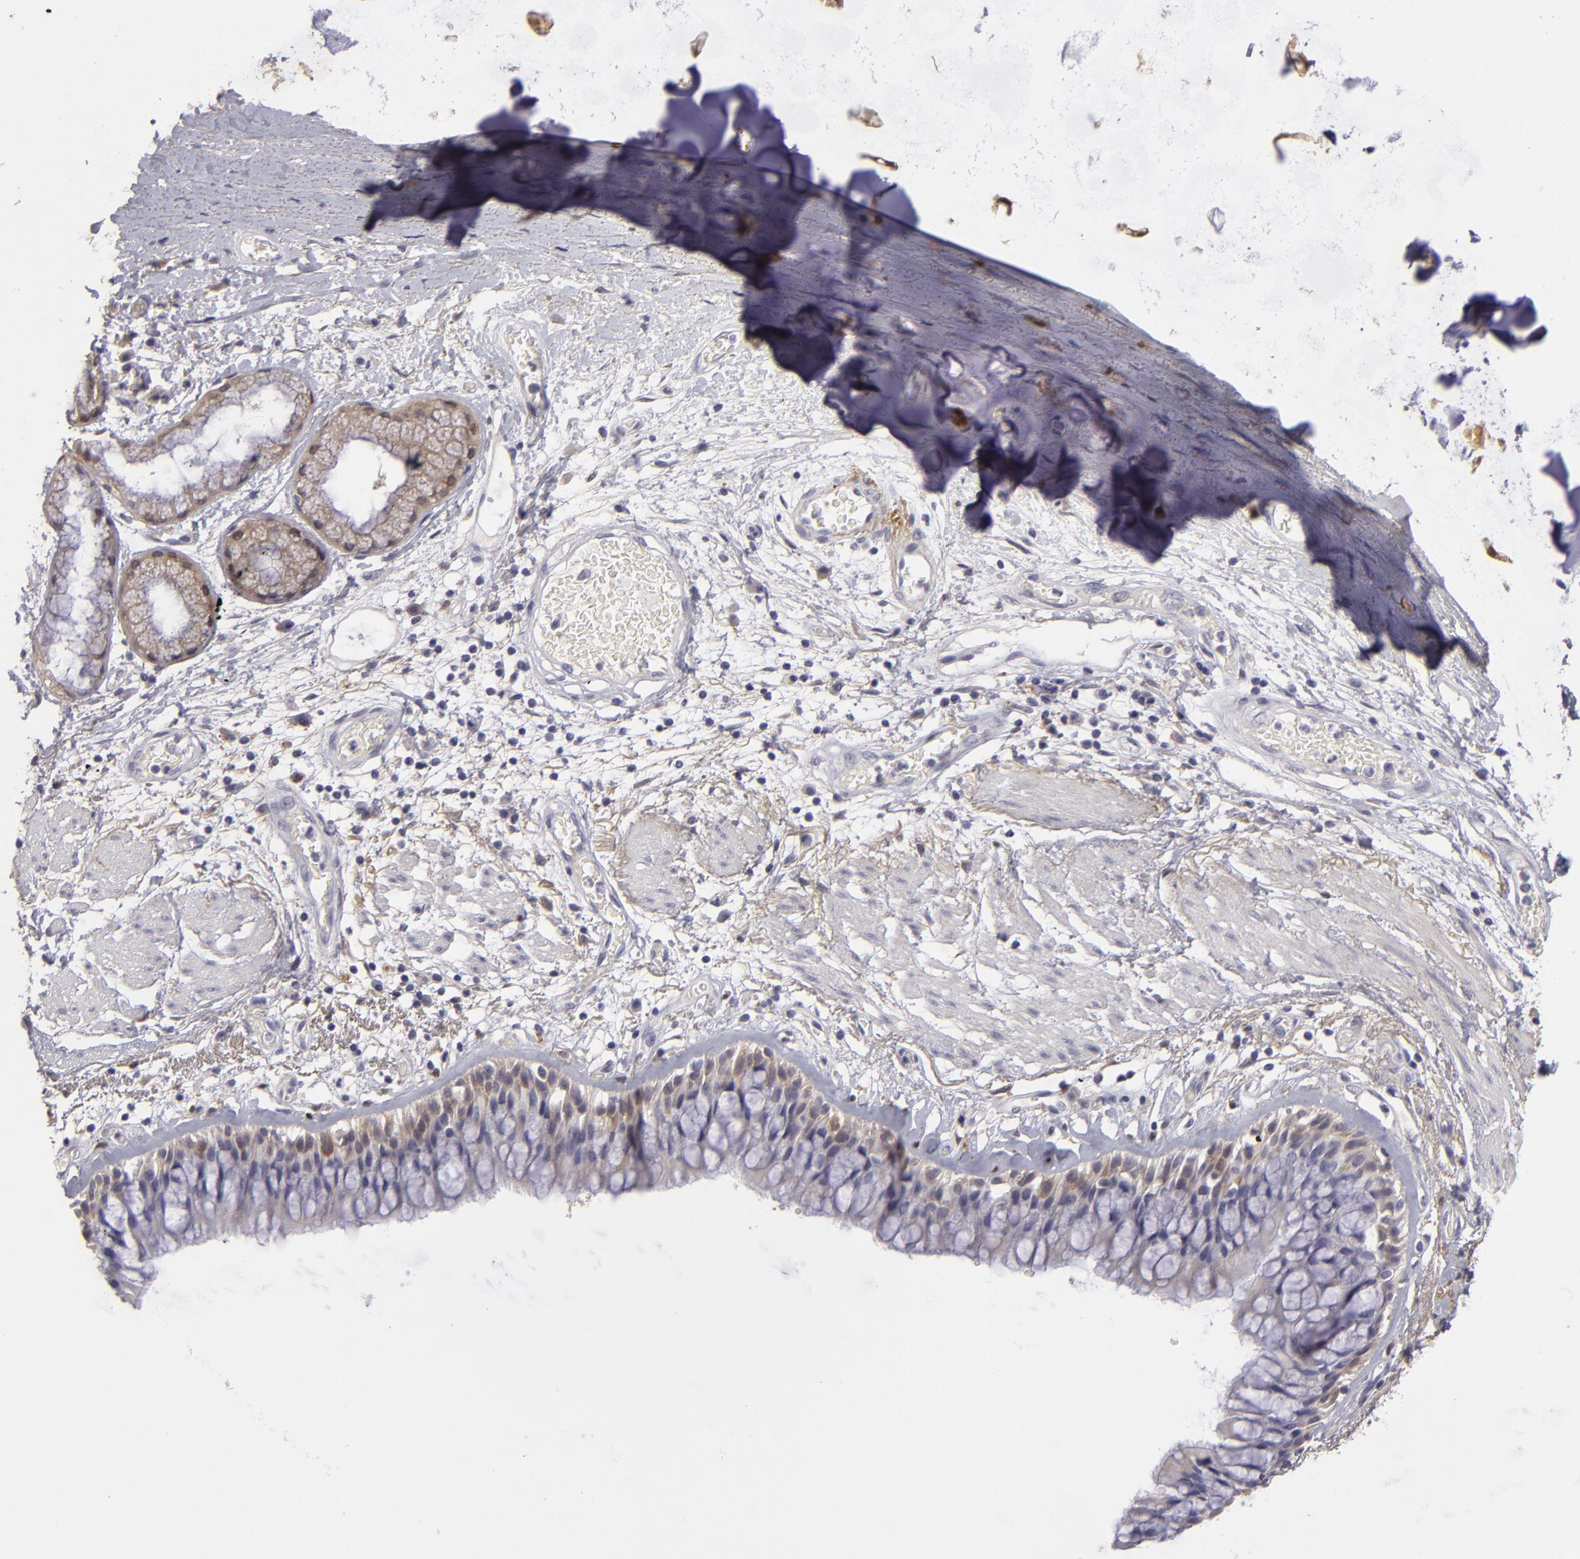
{"staining": {"intensity": "weak", "quantity": "25%-75%", "location": "cytoplasmic/membranous"}, "tissue": "bronchus", "cell_type": "Respiratory epithelial cells", "image_type": "normal", "snomed": [{"axis": "morphology", "description": "Normal tissue, NOS"}, {"axis": "topography", "description": "Bronchus"}, {"axis": "topography", "description": "Lung"}], "caption": "A high-resolution photomicrograph shows IHC staining of normal bronchus, which demonstrates weak cytoplasmic/membranous staining in approximately 25%-75% of respiratory epithelial cells.", "gene": "EFS", "patient": {"sex": "female", "age": 57}}